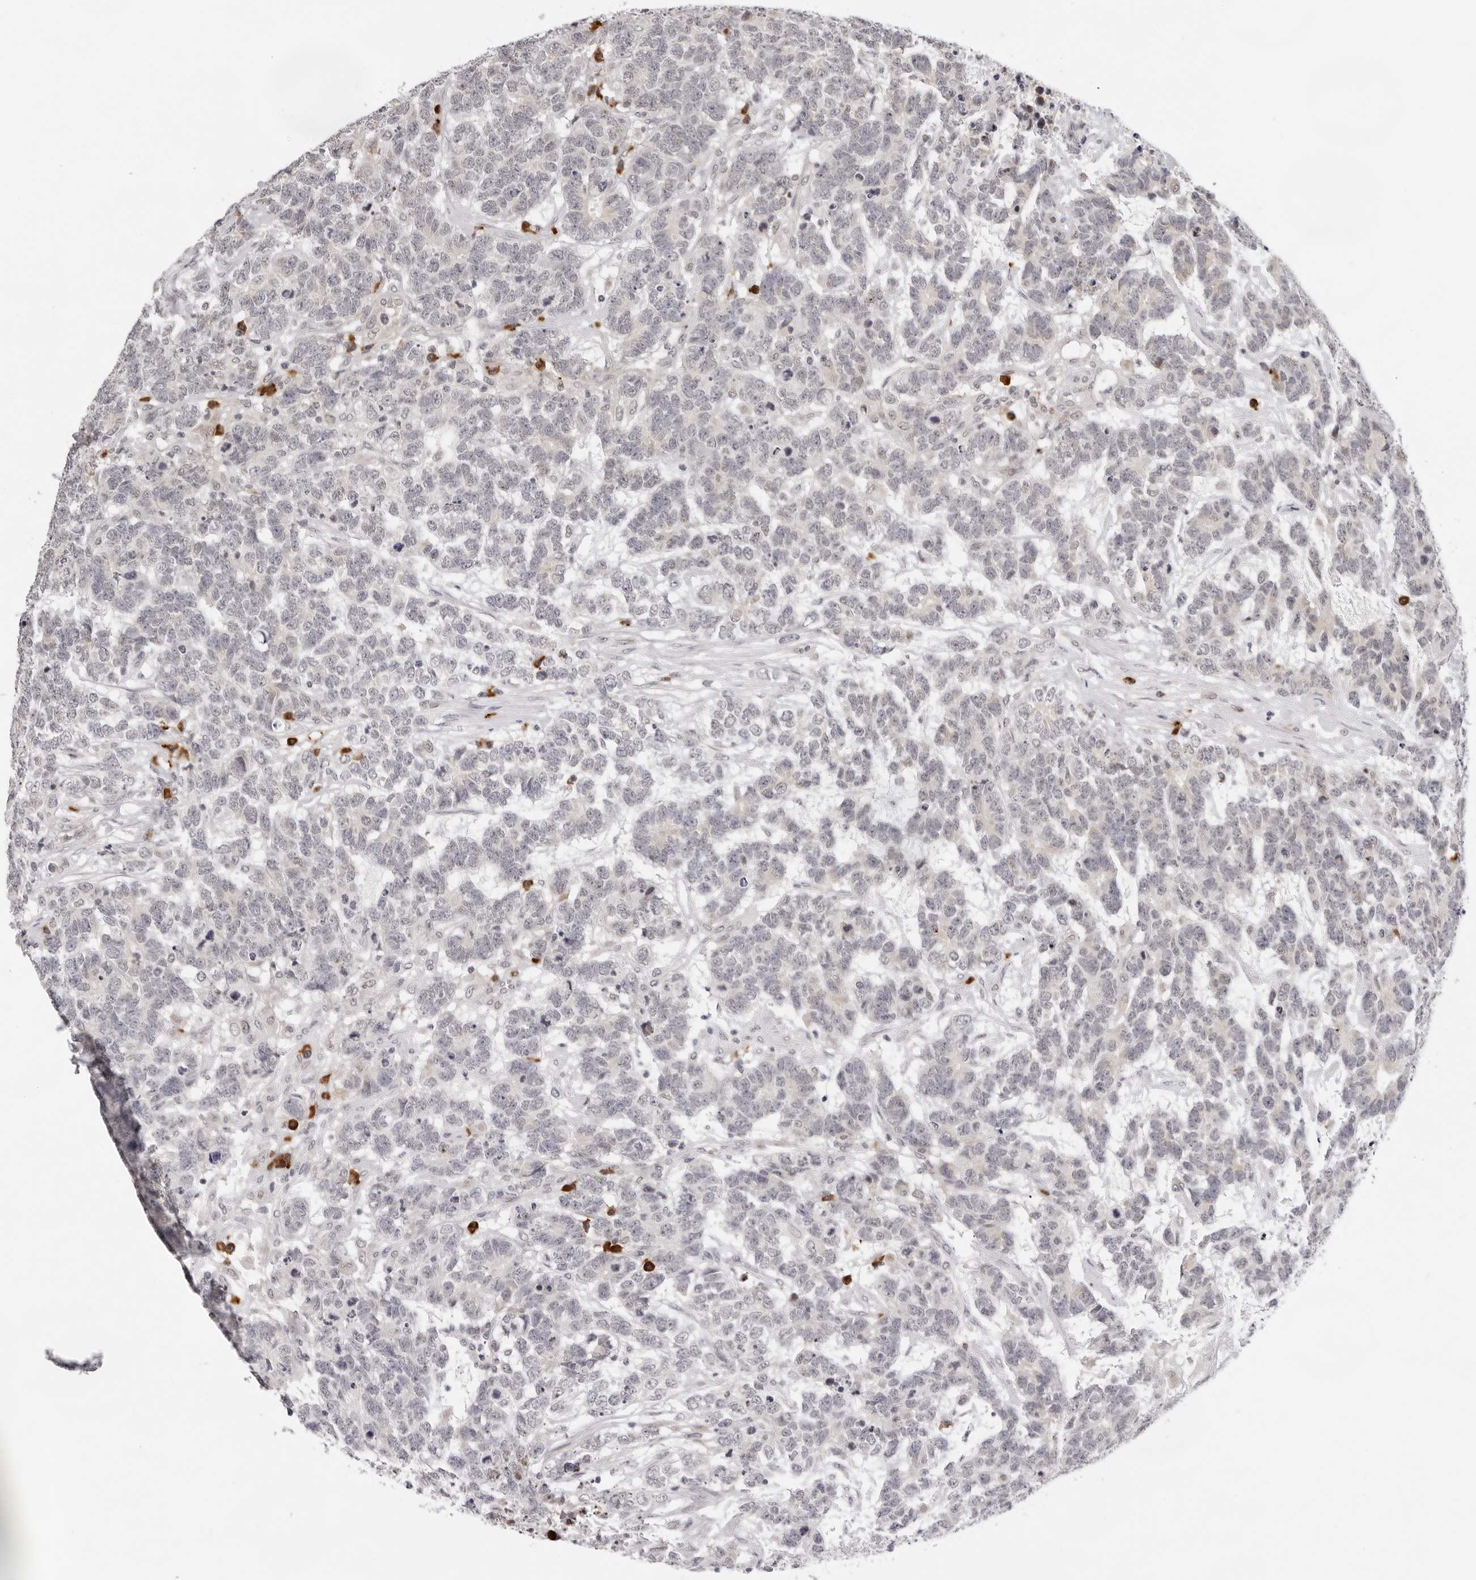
{"staining": {"intensity": "negative", "quantity": "none", "location": "none"}, "tissue": "testis cancer", "cell_type": "Tumor cells", "image_type": "cancer", "snomed": [{"axis": "morphology", "description": "Carcinoma, Embryonal, NOS"}, {"axis": "topography", "description": "Testis"}], "caption": "The histopathology image shows no staining of tumor cells in testis cancer (embryonal carcinoma).", "gene": "IL17RA", "patient": {"sex": "male", "age": 26}}